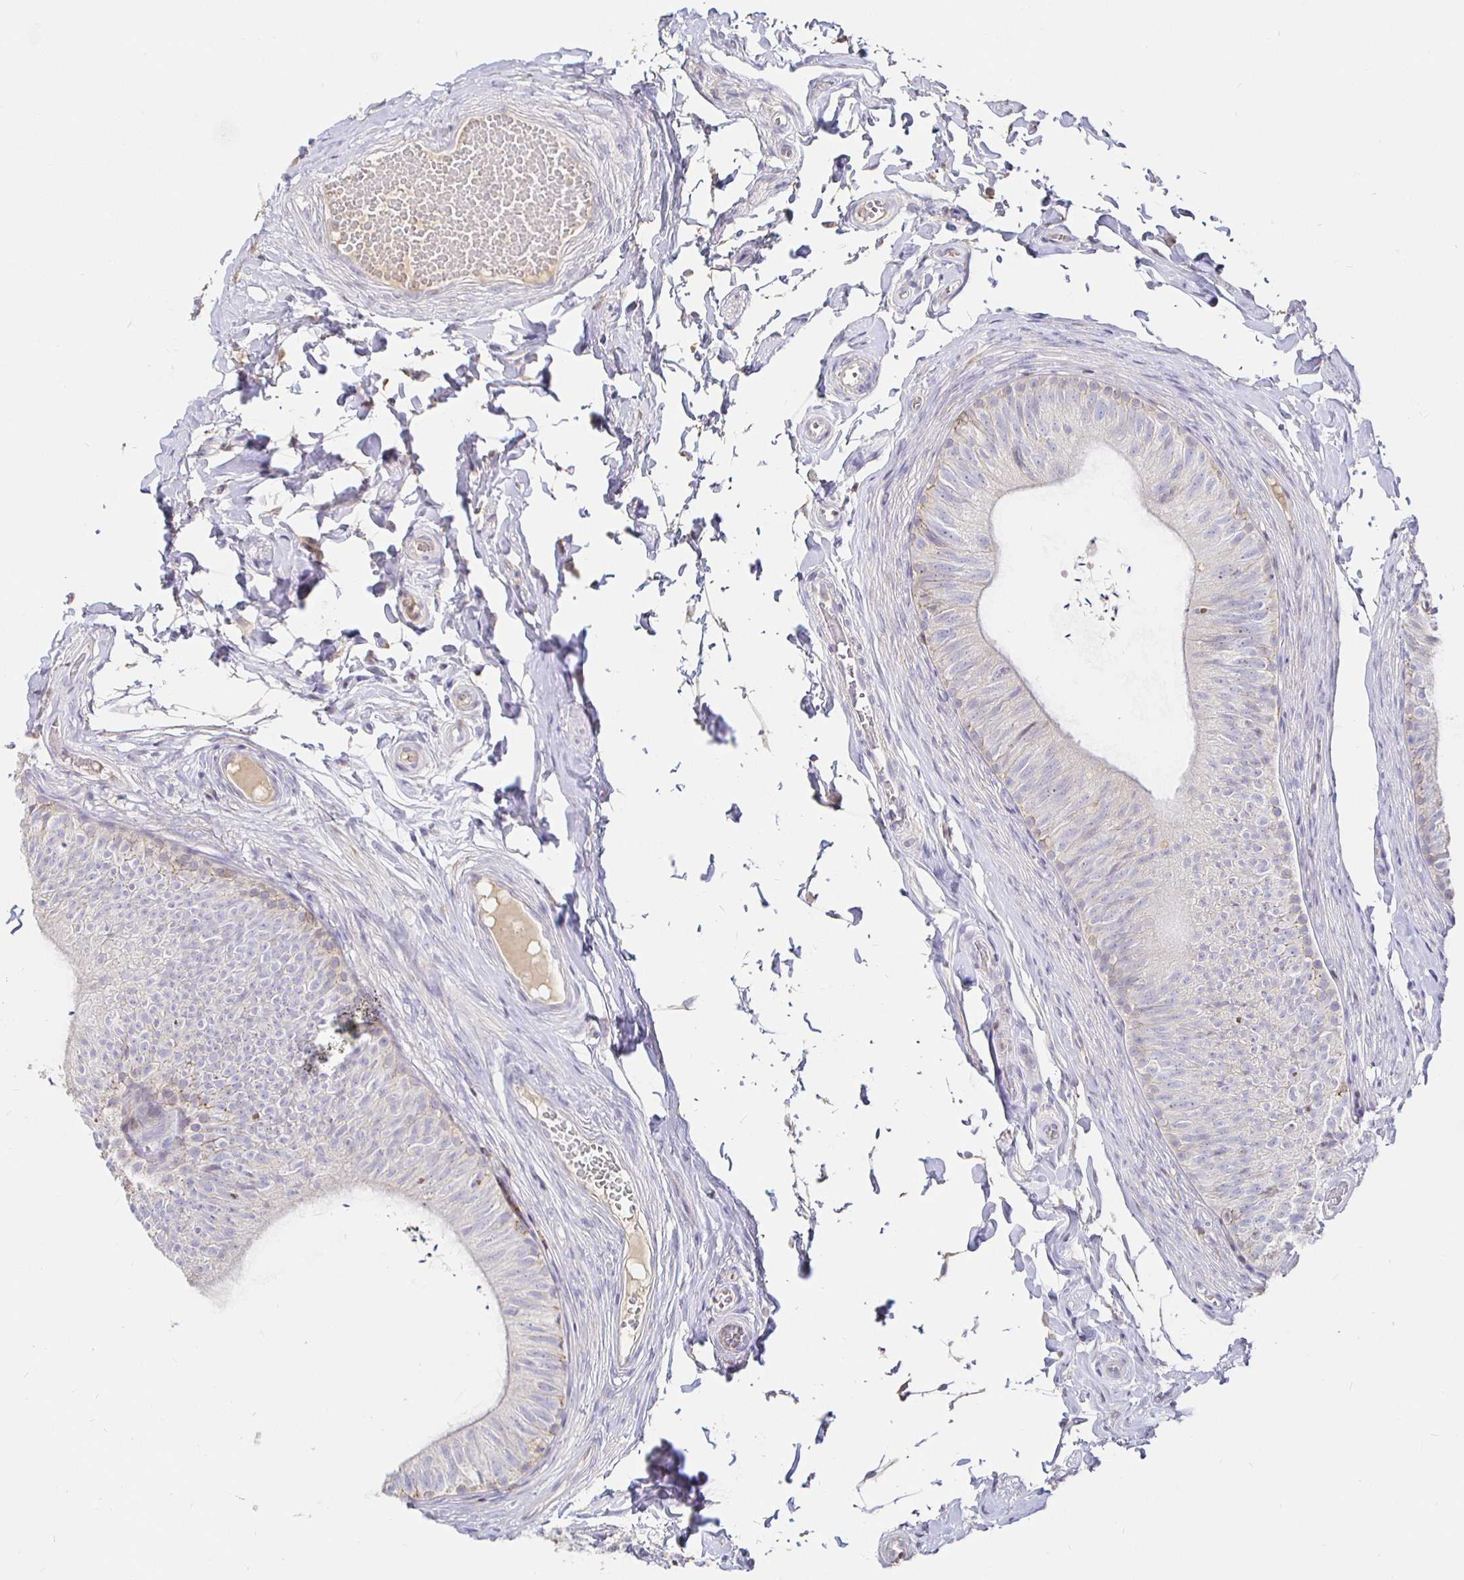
{"staining": {"intensity": "weak", "quantity": "<25%", "location": "cytoplasmic/membranous"}, "tissue": "epididymis", "cell_type": "Glandular cells", "image_type": "normal", "snomed": [{"axis": "morphology", "description": "Normal tissue, NOS"}, {"axis": "topography", "description": "Epididymis, spermatic cord, NOS"}, {"axis": "topography", "description": "Epididymis"}, {"axis": "topography", "description": "Peripheral nerve tissue"}], "caption": "DAB immunohistochemical staining of normal epididymis reveals no significant staining in glandular cells.", "gene": "CXCR3", "patient": {"sex": "male", "age": 29}}